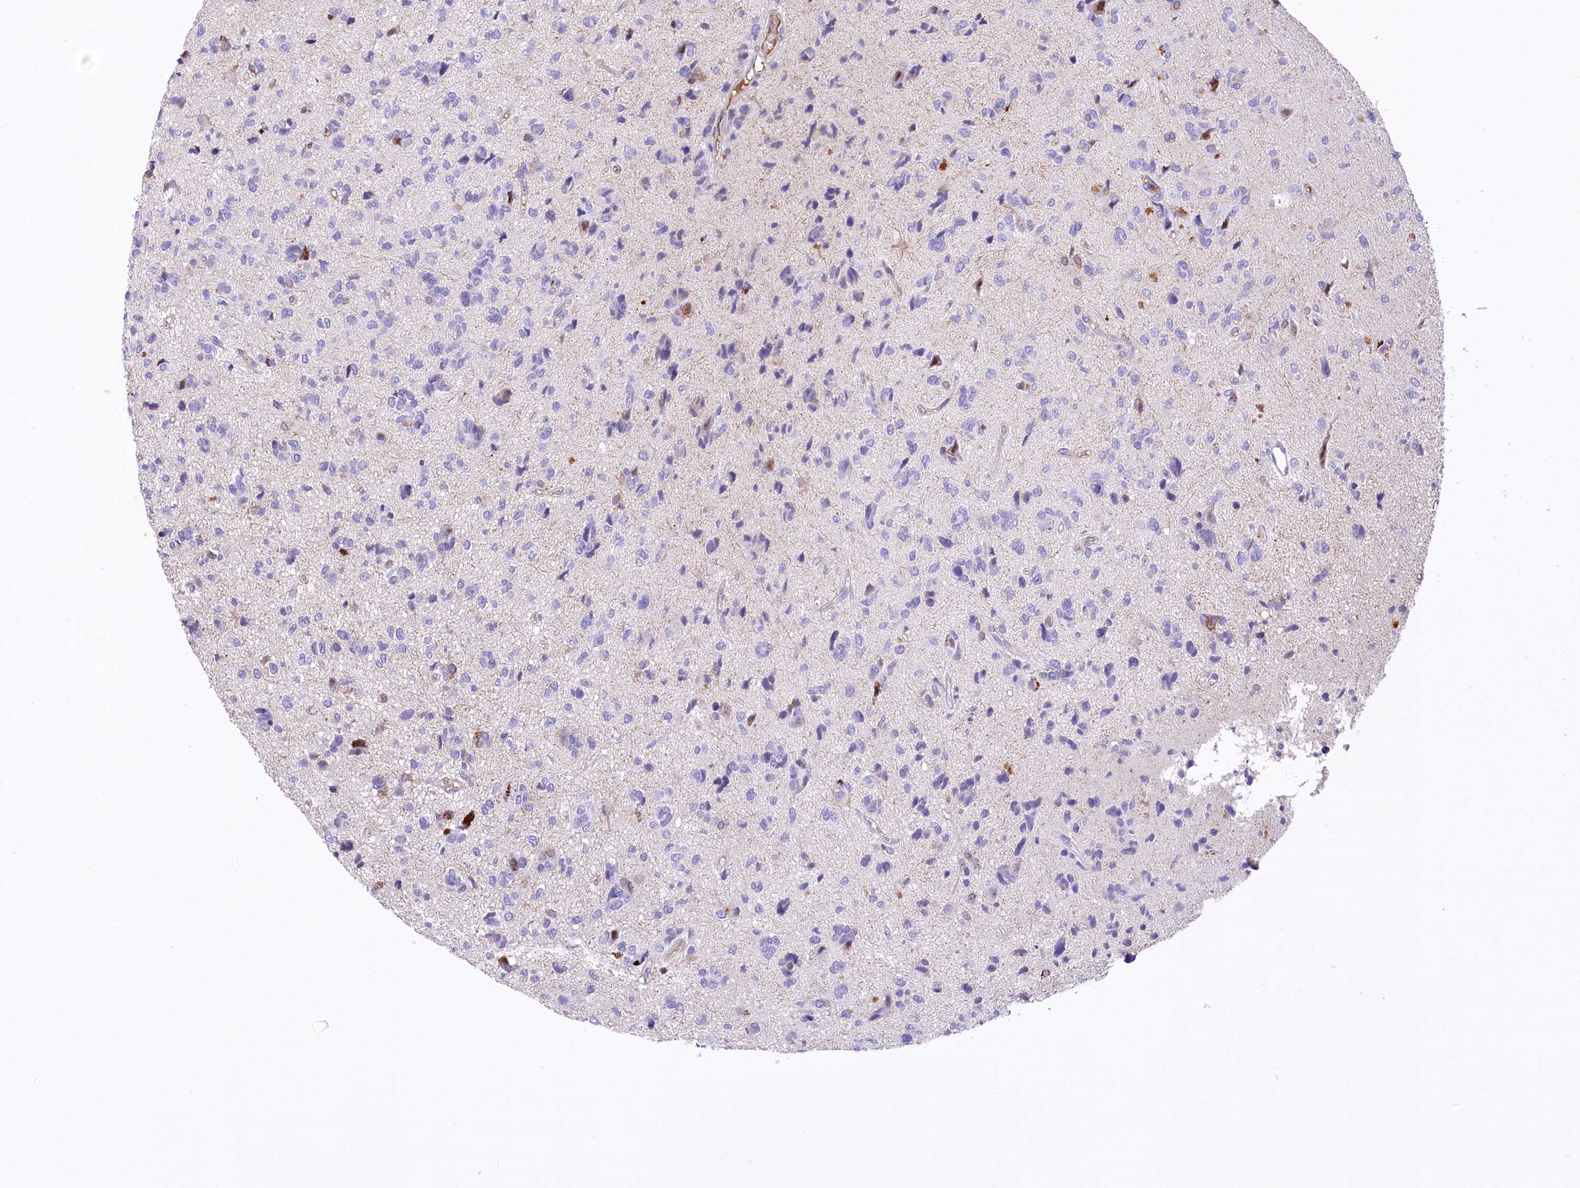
{"staining": {"intensity": "negative", "quantity": "none", "location": "none"}, "tissue": "glioma", "cell_type": "Tumor cells", "image_type": "cancer", "snomed": [{"axis": "morphology", "description": "Glioma, malignant, High grade"}, {"axis": "topography", "description": "Brain"}], "caption": "Immunohistochemistry micrograph of human malignant glioma (high-grade) stained for a protein (brown), which exhibits no positivity in tumor cells. (DAB immunohistochemistry (IHC) with hematoxylin counter stain).", "gene": "CEP164", "patient": {"sex": "female", "age": 59}}